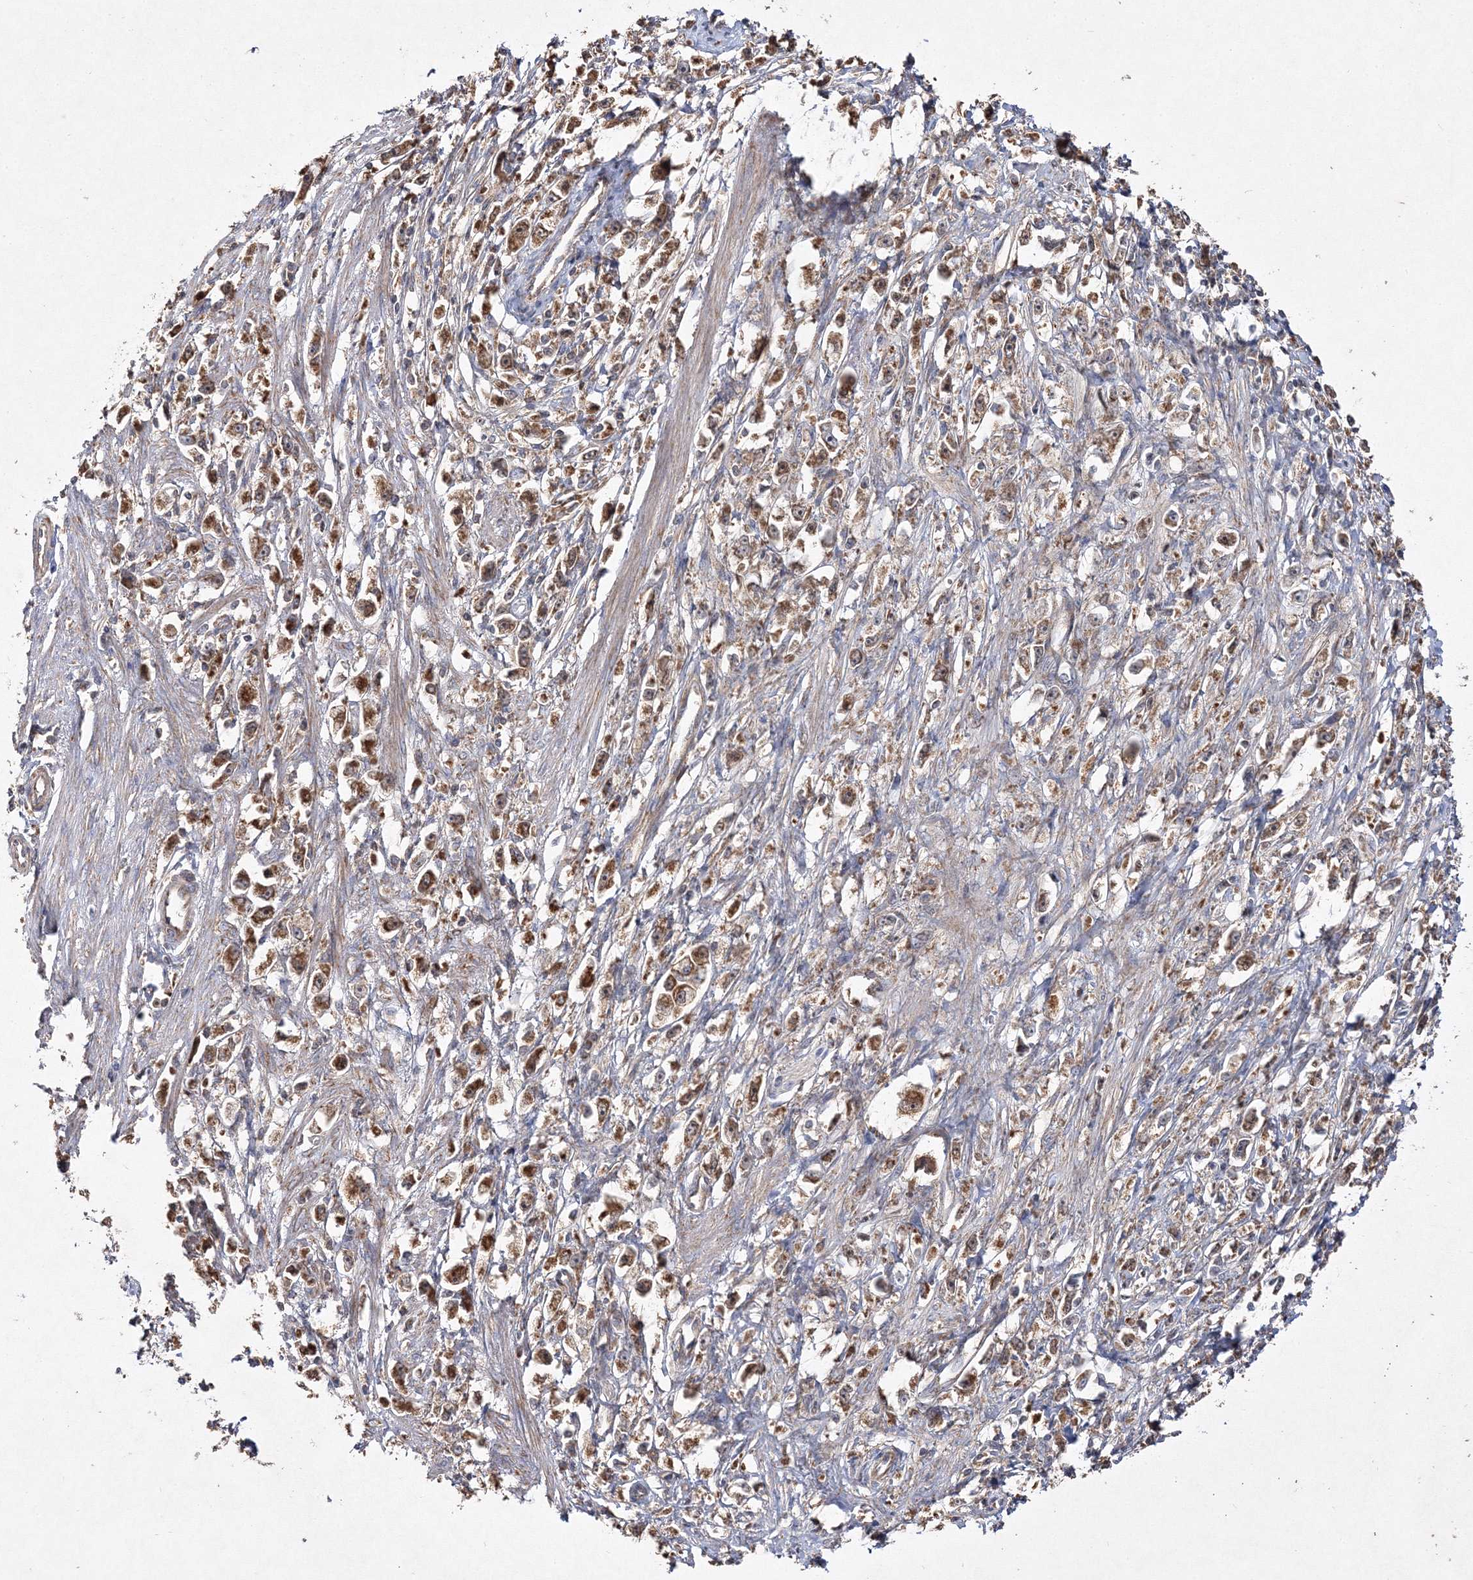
{"staining": {"intensity": "moderate", "quantity": ">75%", "location": "cytoplasmic/membranous"}, "tissue": "stomach cancer", "cell_type": "Tumor cells", "image_type": "cancer", "snomed": [{"axis": "morphology", "description": "Adenocarcinoma, NOS"}, {"axis": "topography", "description": "Stomach"}], "caption": "Stomach cancer (adenocarcinoma) stained for a protein (brown) shows moderate cytoplasmic/membranous positive positivity in approximately >75% of tumor cells.", "gene": "DNAJC13", "patient": {"sex": "female", "age": 59}}